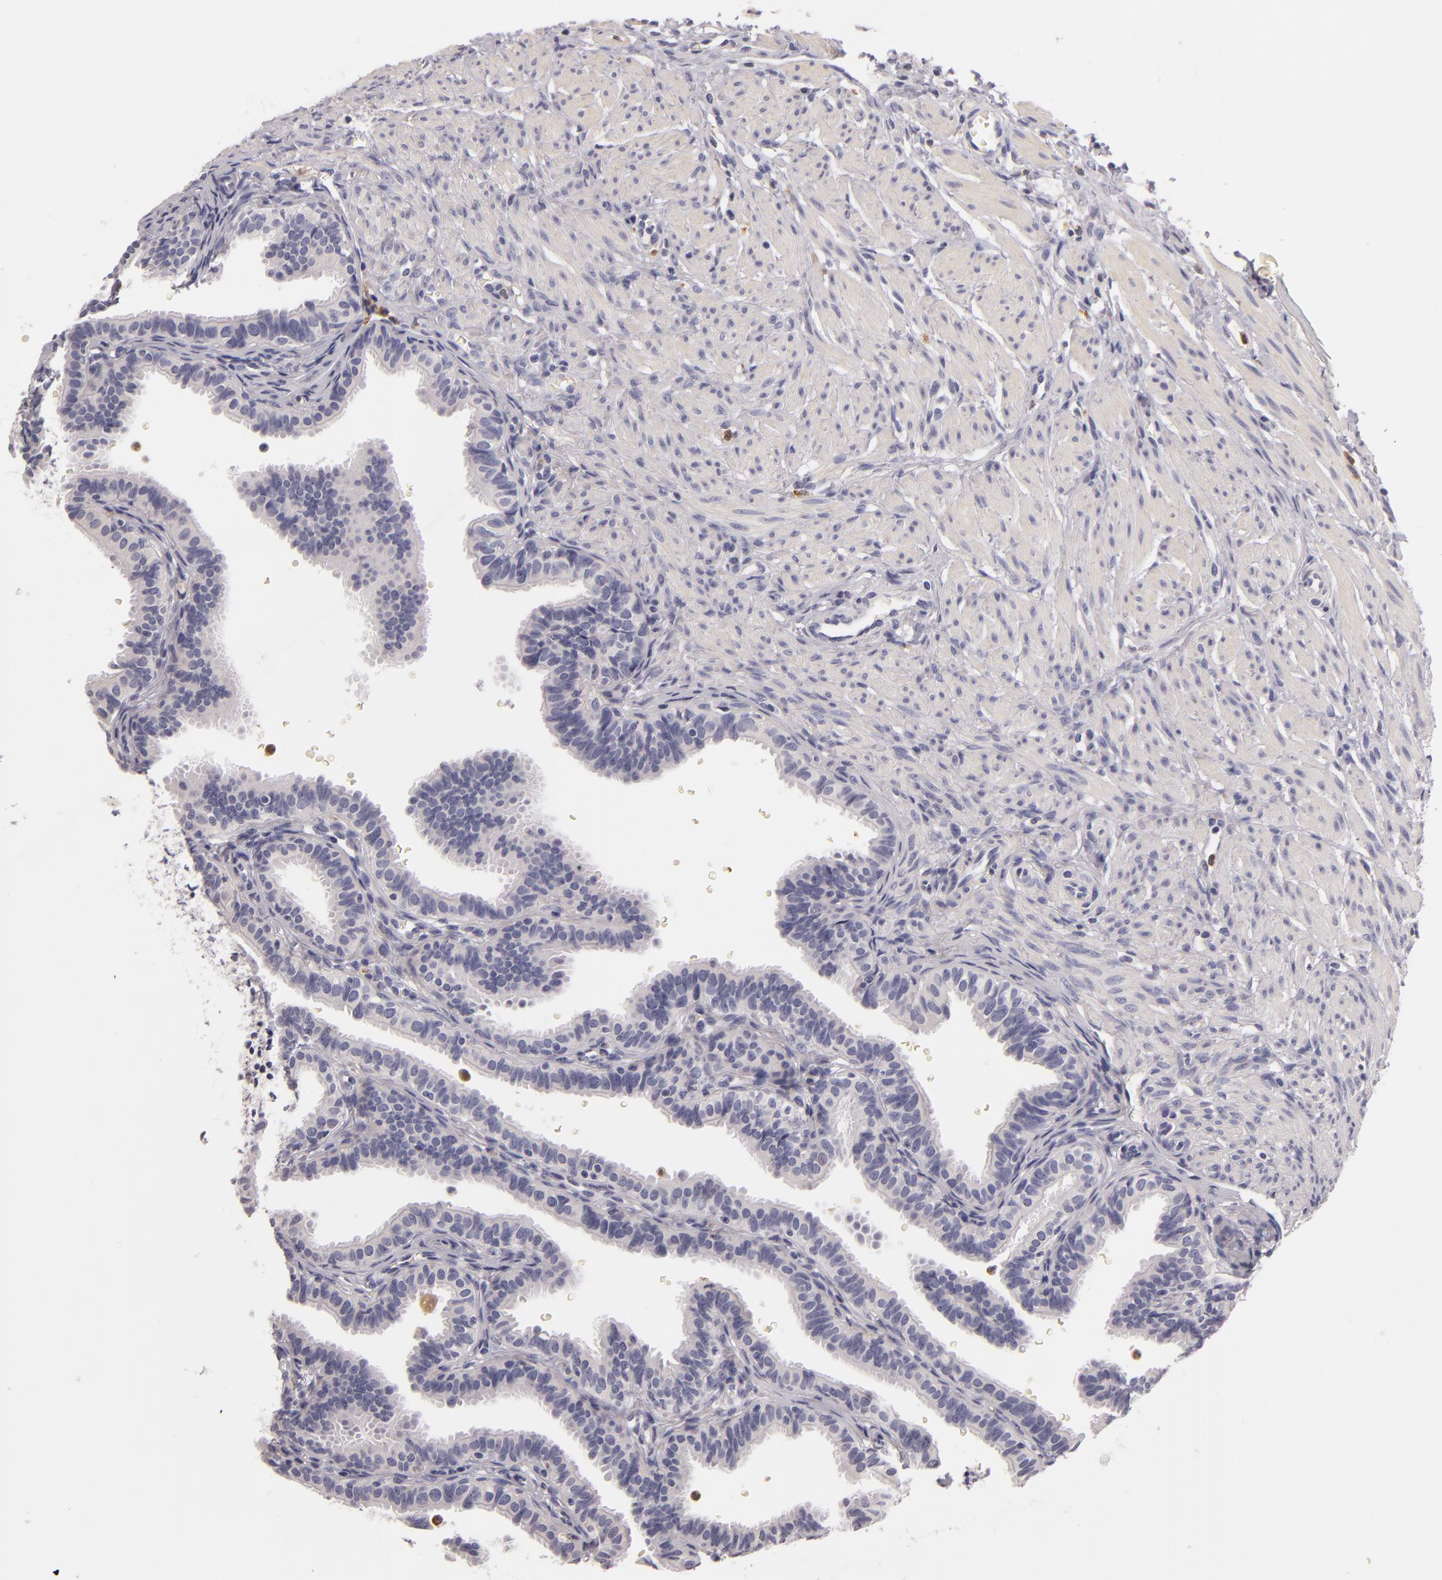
{"staining": {"intensity": "negative", "quantity": "none", "location": "none"}, "tissue": "fallopian tube", "cell_type": "Glandular cells", "image_type": "normal", "snomed": [{"axis": "morphology", "description": "Normal tissue, NOS"}, {"axis": "topography", "description": "Fallopian tube"}], "caption": "Immunohistochemistry (IHC) photomicrograph of benign fallopian tube stained for a protein (brown), which exhibits no positivity in glandular cells.", "gene": "TLR8", "patient": {"sex": "female", "age": 32}}